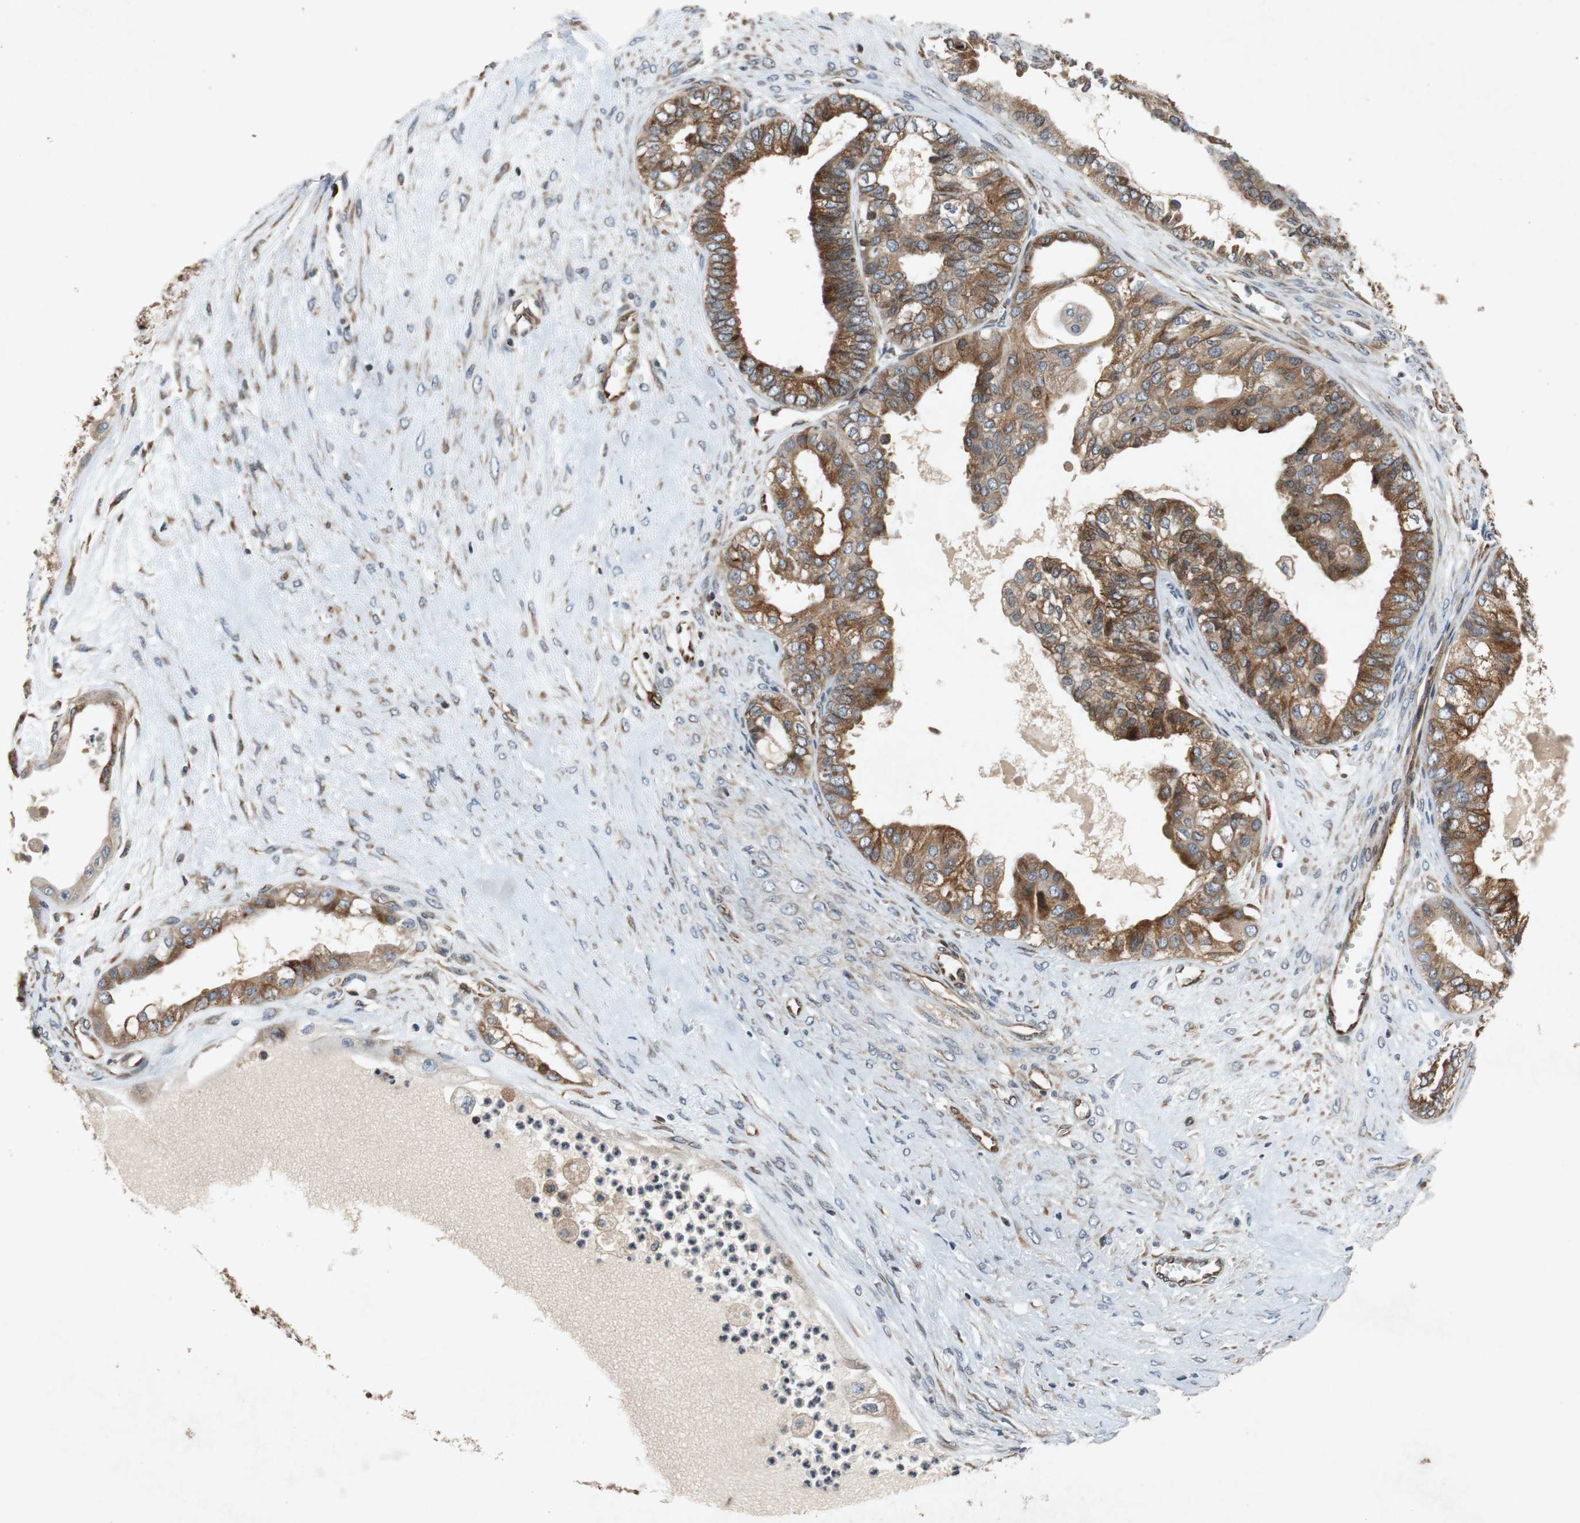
{"staining": {"intensity": "moderate", "quantity": ">75%", "location": "cytoplasmic/membranous"}, "tissue": "ovarian cancer", "cell_type": "Tumor cells", "image_type": "cancer", "snomed": [{"axis": "morphology", "description": "Carcinoma, NOS"}, {"axis": "morphology", "description": "Carcinoma, endometroid"}, {"axis": "topography", "description": "Ovary"}], "caption": "The histopathology image reveals a brown stain indicating the presence of a protein in the cytoplasmic/membranous of tumor cells in ovarian cancer.", "gene": "TUBA4A", "patient": {"sex": "female", "age": 50}}